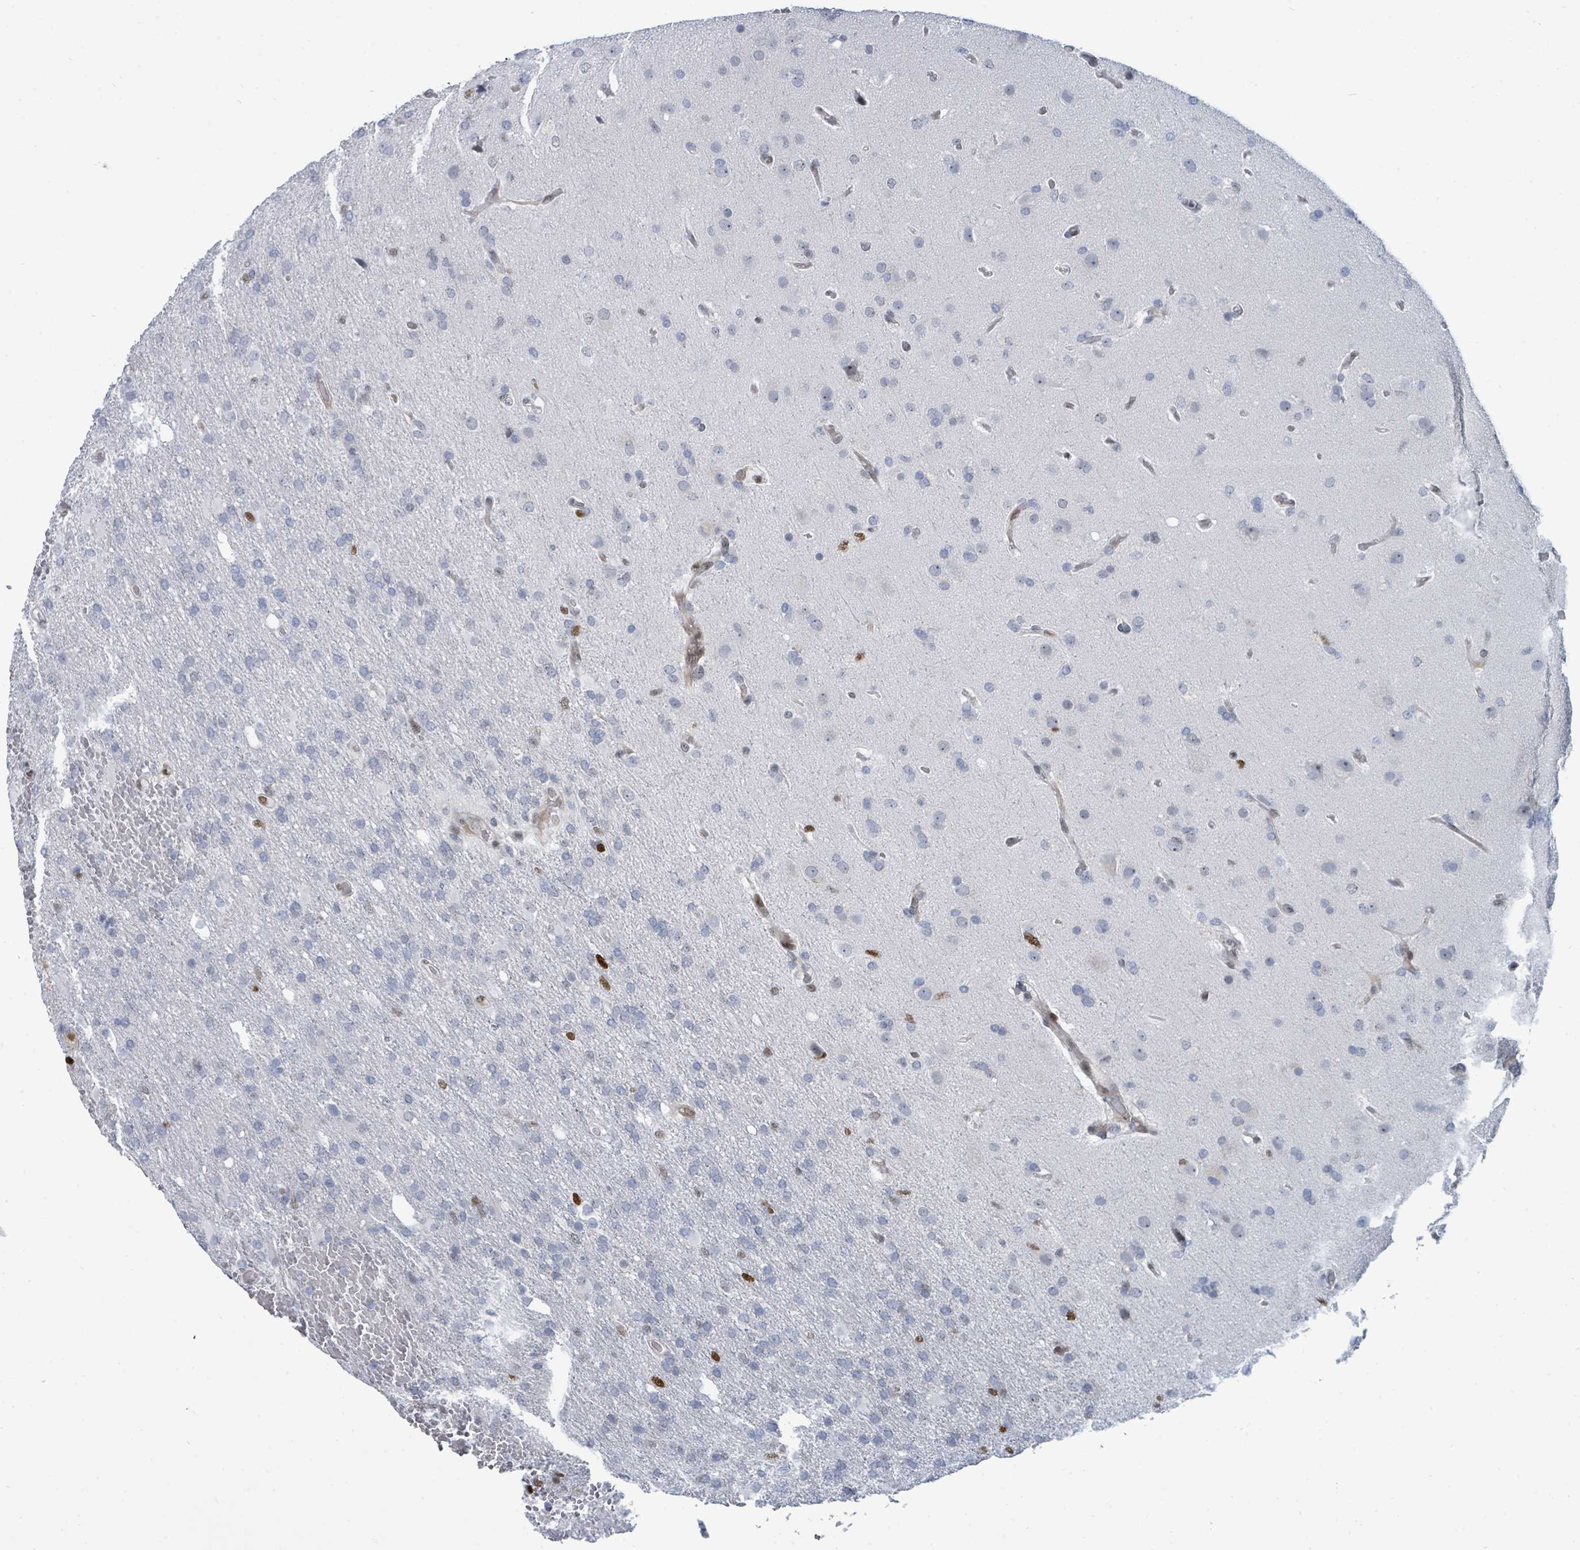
{"staining": {"intensity": "moderate", "quantity": "<25%", "location": "nuclear"}, "tissue": "glioma", "cell_type": "Tumor cells", "image_type": "cancer", "snomed": [{"axis": "morphology", "description": "Glioma, malignant, High grade"}, {"axis": "topography", "description": "Brain"}], "caption": "IHC photomicrograph of malignant high-grade glioma stained for a protein (brown), which shows low levels of moderate nuclear staining in about <25% of tumor cells.", "gene": "SUMO4", "patient": {"sex": "female", "age": 74}}